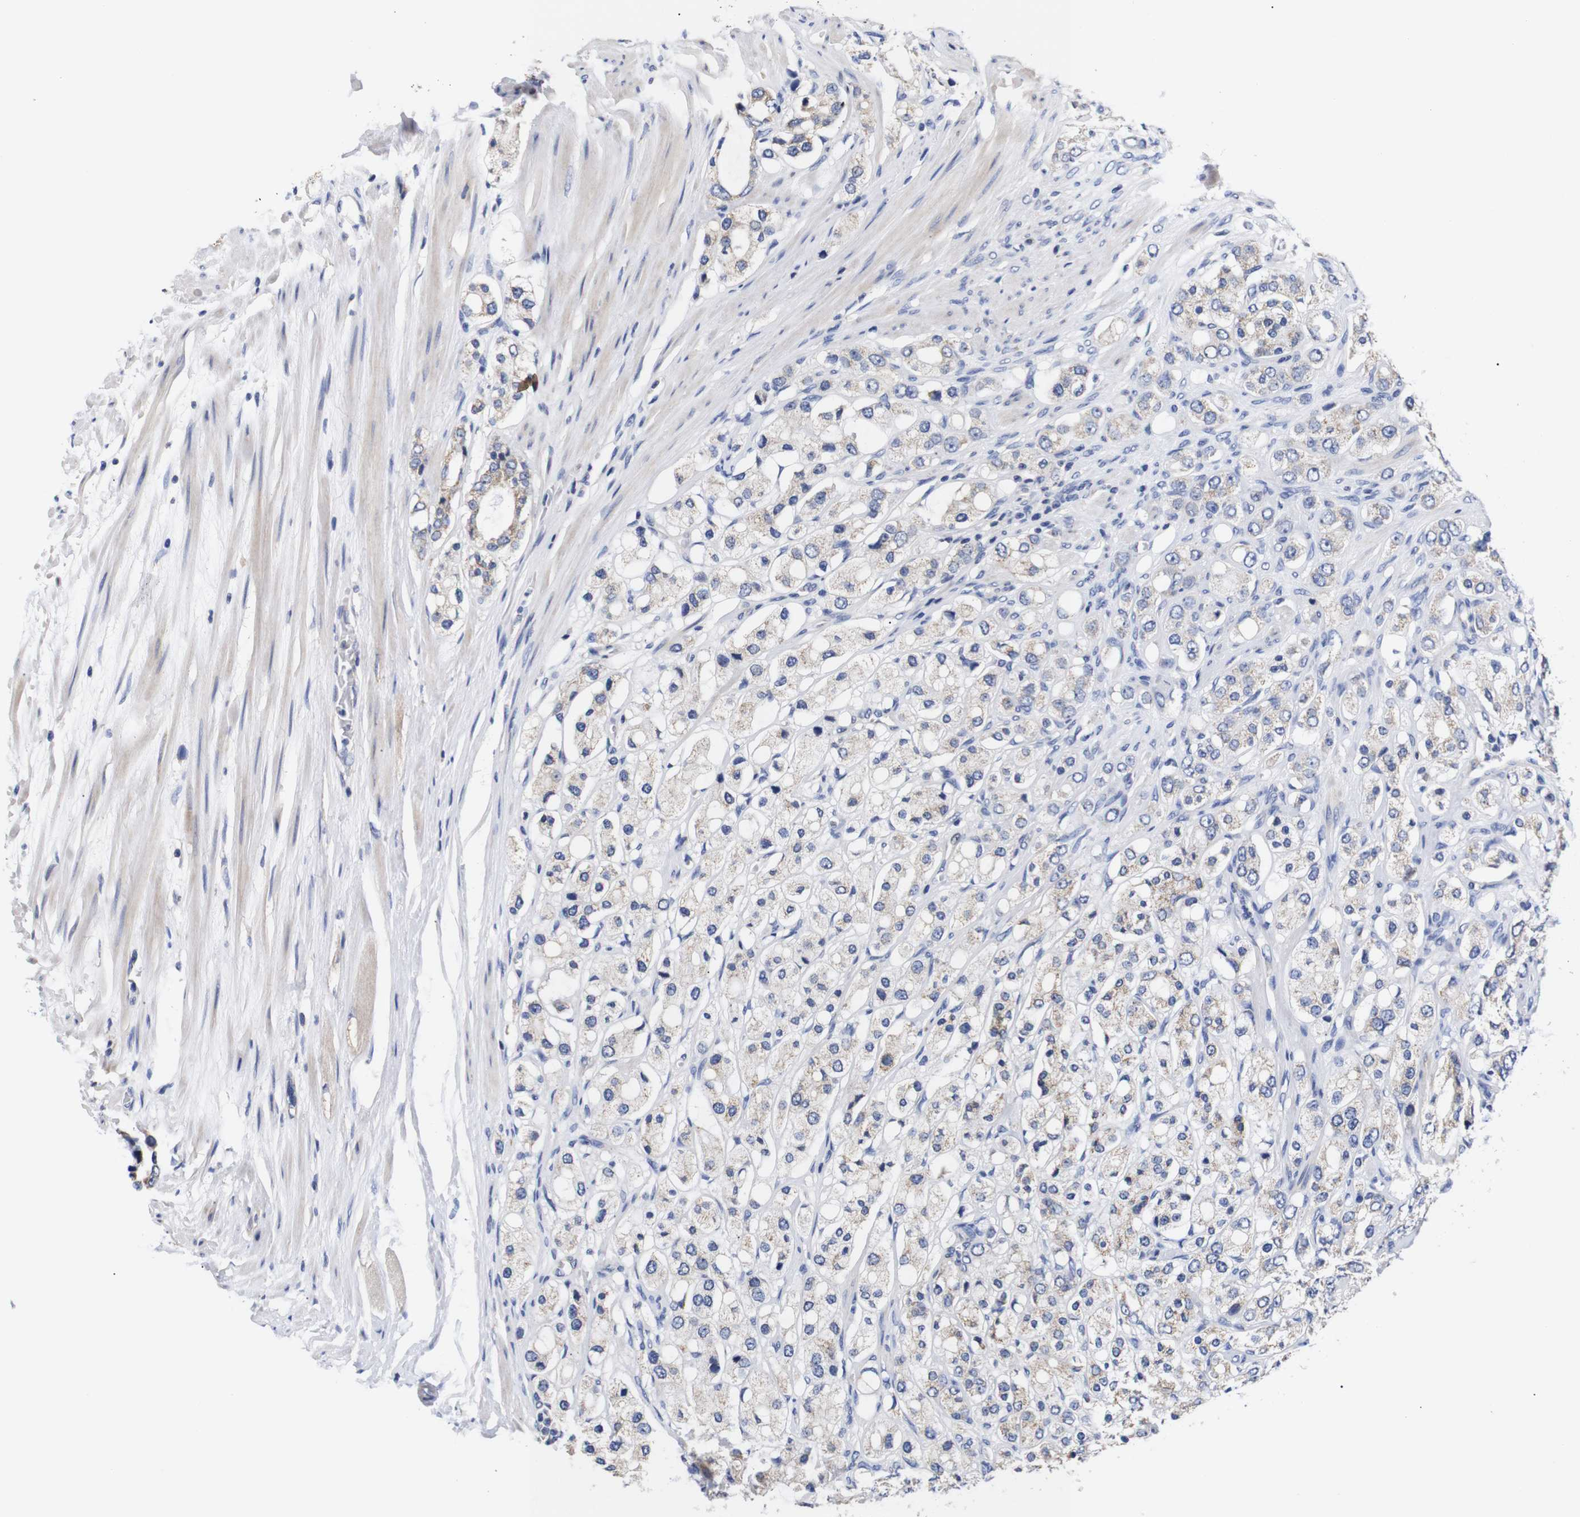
{"staining": {"intensity": "weak", "quantity": "25%-75%", "location": "cytoplasmic/membranous"}, "tissue": "prostate cancer", "cell_type": "Tumor cells", "image_type": "cancer", "snomed": [{"axis": "morphology", "description": "Adenocarcinoma, High grade"}, {"axis": "topography", "description": "Prostate"}], "caption": "Human prostate adenocarcinoma (high-grade) stained with a protein marker exhibits weak staining in tumor cells.", "gene": "OPN3", "patient": {"sex": "male", "age": 65}}